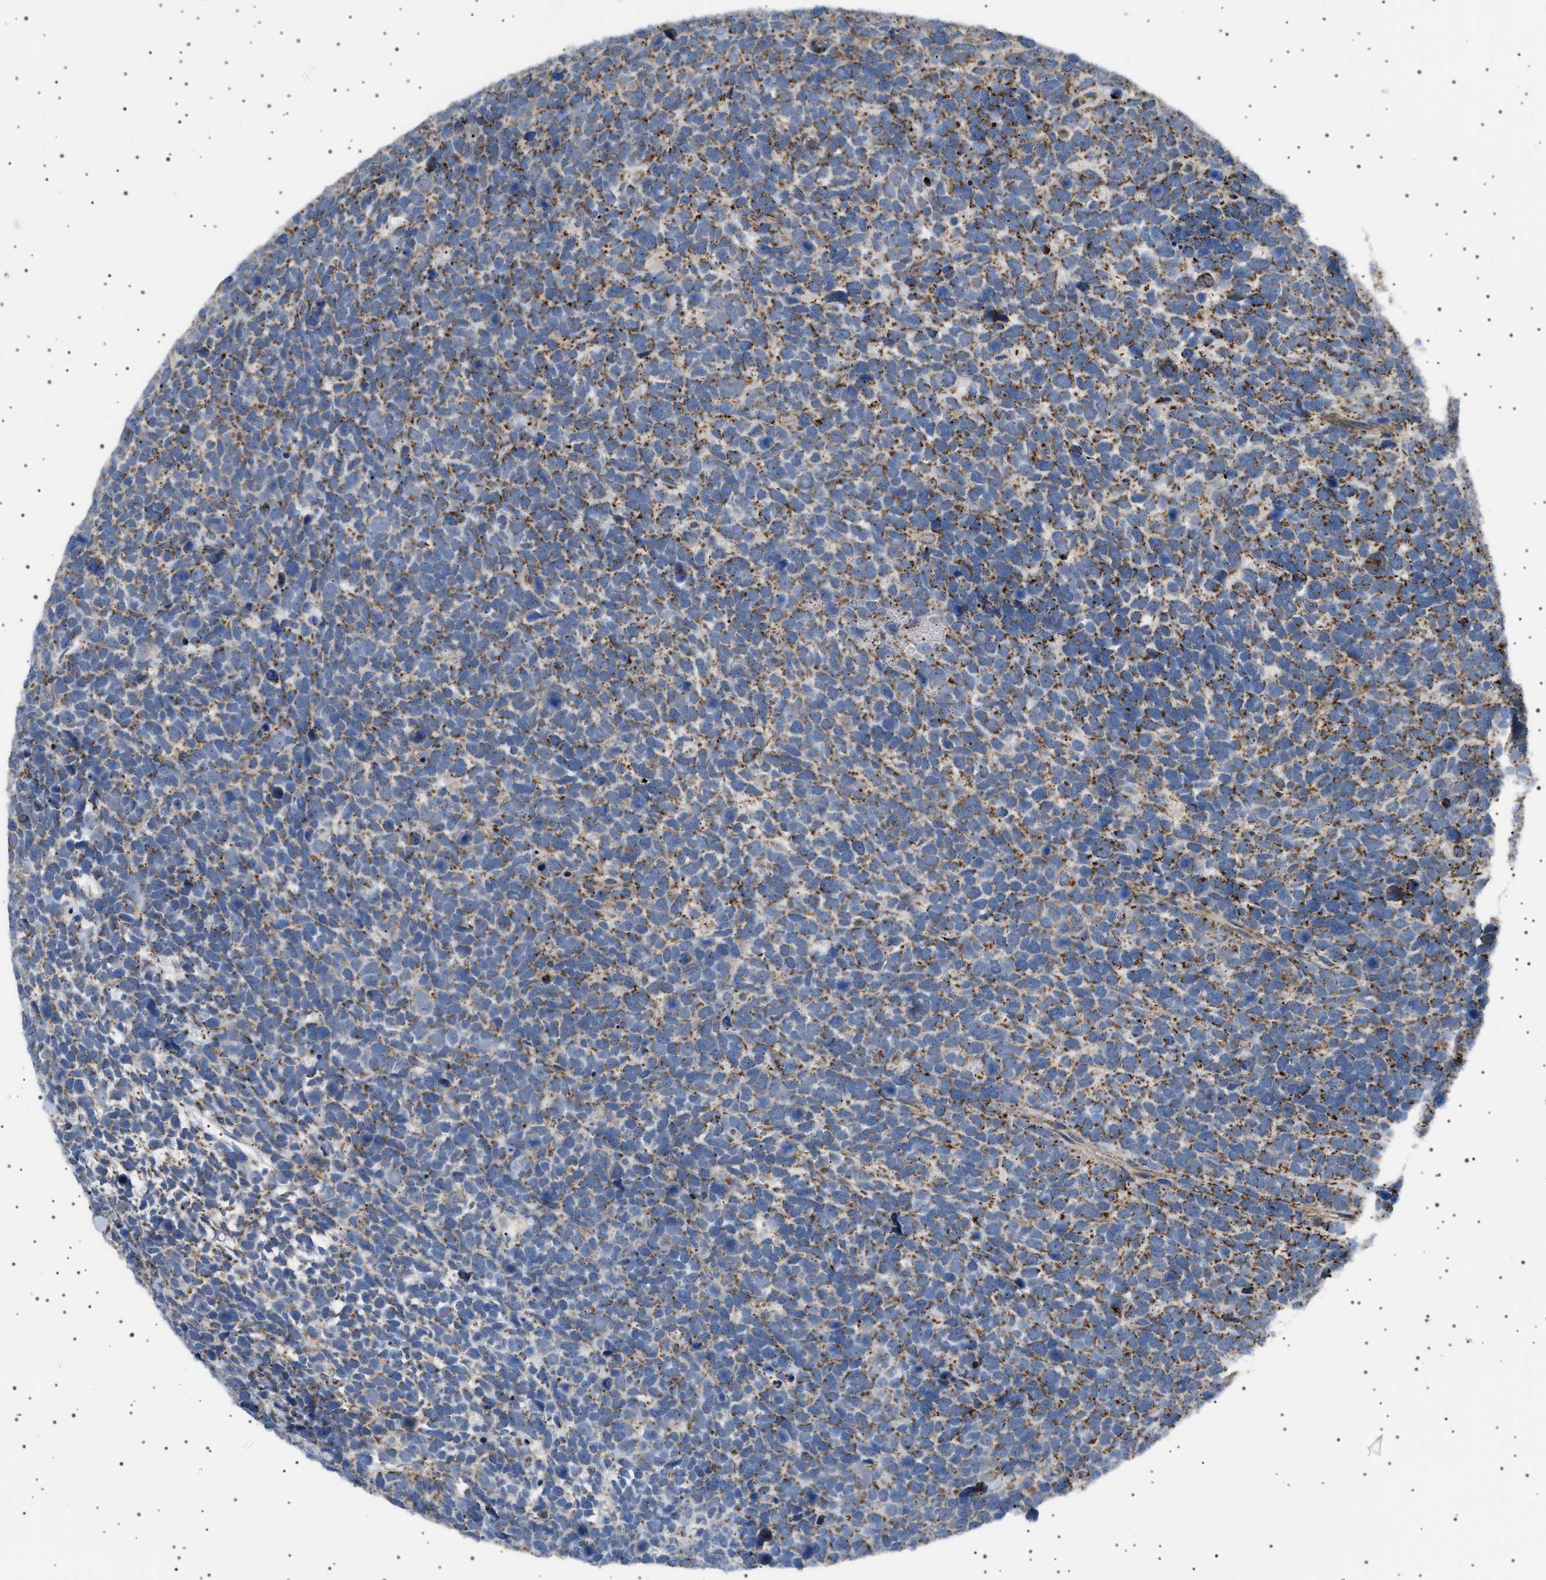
{"staining": {"intensity": "moderate", "quantity": "25%-75%", "location": "cytoplasmic/membranous"}, "tissue": "urothelial cancer", "cell_type": "Tumor cells", "image_type": "cancer", "snomed": [{"axis": "morphology", "description": "Urothelial carcinoma, High grade"}, {"axis": "topography", "description": "Urinary bladder"}], "caption": "Tumor cells show medium levels of moderate cytoplasmic/membranous positivity in about 25%-75% of cells in human urothelial cancer.", "gene": "UBXN8", "patient": {"sex": "female", "age": 82}}